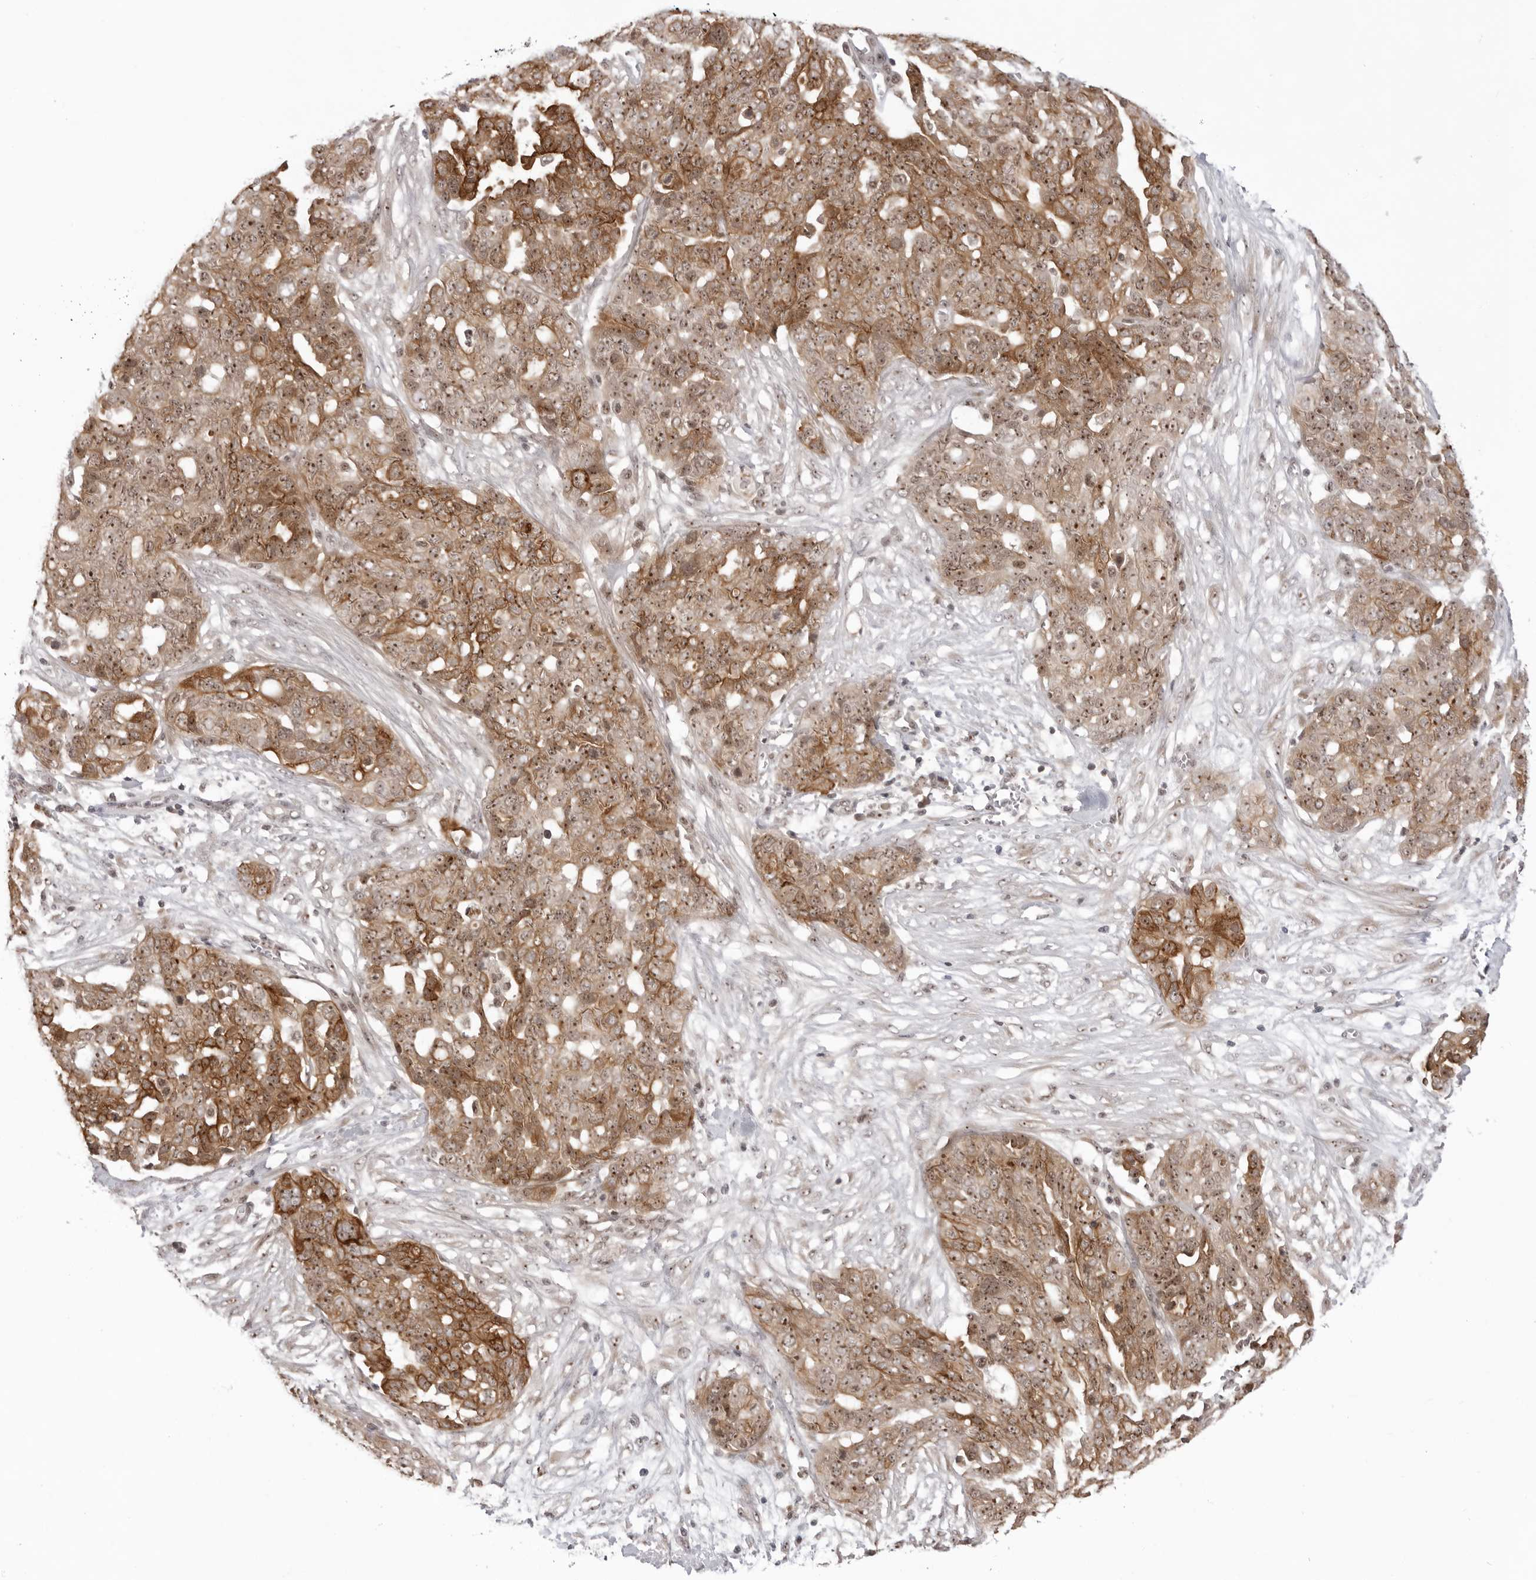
{"staining": {"intensity": "moderate", "quantity": ">75%", "location": "cytoplasmic/membranous,nuclear"}, "tissue": "ovarian cancer", "cell_type": "Tumor cells", "image_type": "cancer", "snomed": [{"axis": "morphology", "description": "Cystadenocarcinoma, serous, NOS"}, {"axis": "topography", "description": "Soft tissue"}, {"axis": "topography", "description": "Ovary"}], "caption": "A histopathology image of human serous cystadenocarcinoma (ovarian) stained for a protein reveals moderate cytoplasmic/membranous and nuclear brown staining in tumor cells. The staining was performed using DAB (3,3'-diaminobenzidine), with brown indicating positive protein expression. Nuclei are stained blue with hematoxylin.", "gene": "EXOSC10", "patient": {"sex": "female", "age": 57}}